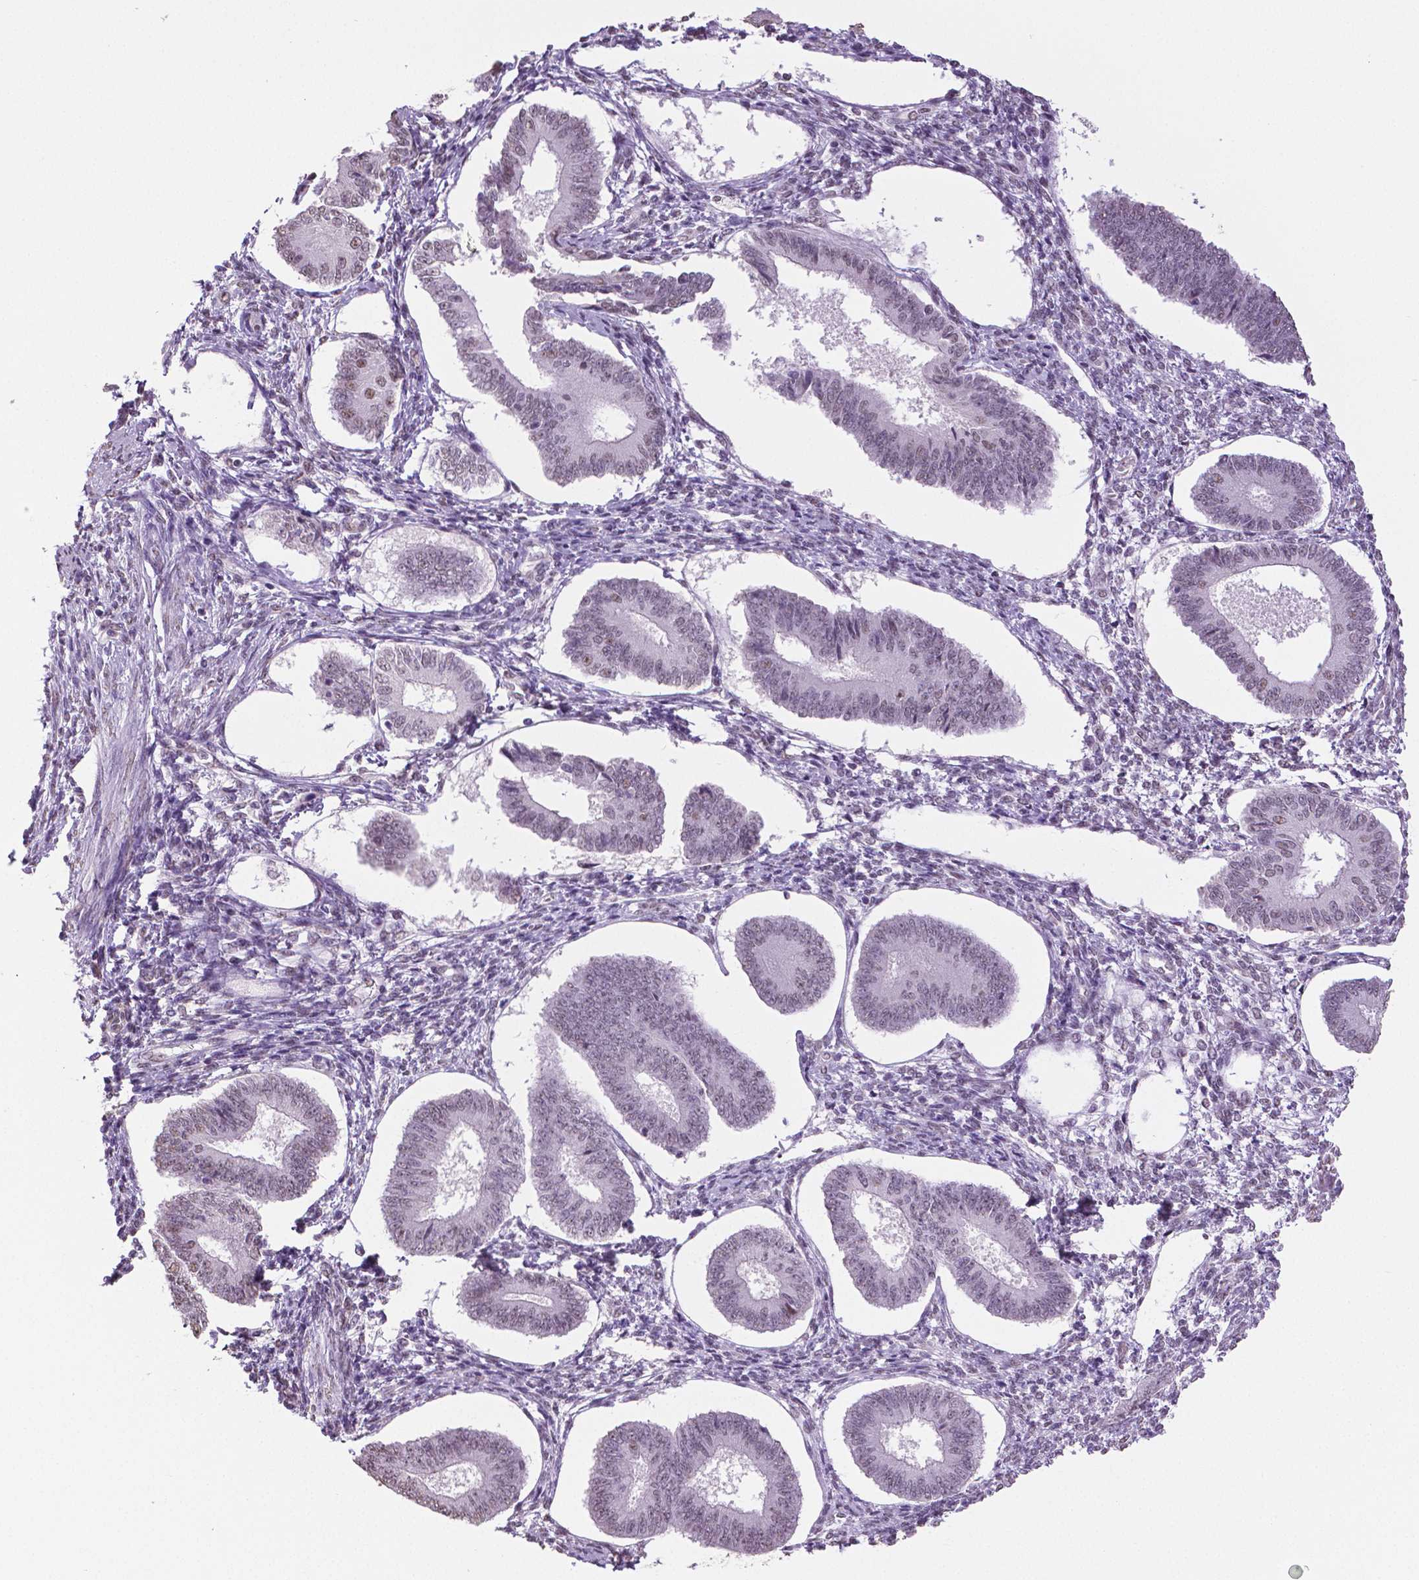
{"staining": {"intensity": "negative", "quantity": "none", "location": "none"}, "tissue": "endometrium", "cell_type": "Cells in endometrial stroma", "image_type": "normal", "snomed": [{"axis": "morphology", "description": "Normal tissue, NOS"}, {"axis": "topography", "description": "Endometrium"}], "caption": "Immunohistochemical staining of normal endometrium displays no significant expression in cells in endometrial stroma. (Brightfield microscopy of DAB IHC at high magnification).", "gene": "IGF2BP1", "patient": {"sex": "female", "age": 42}}